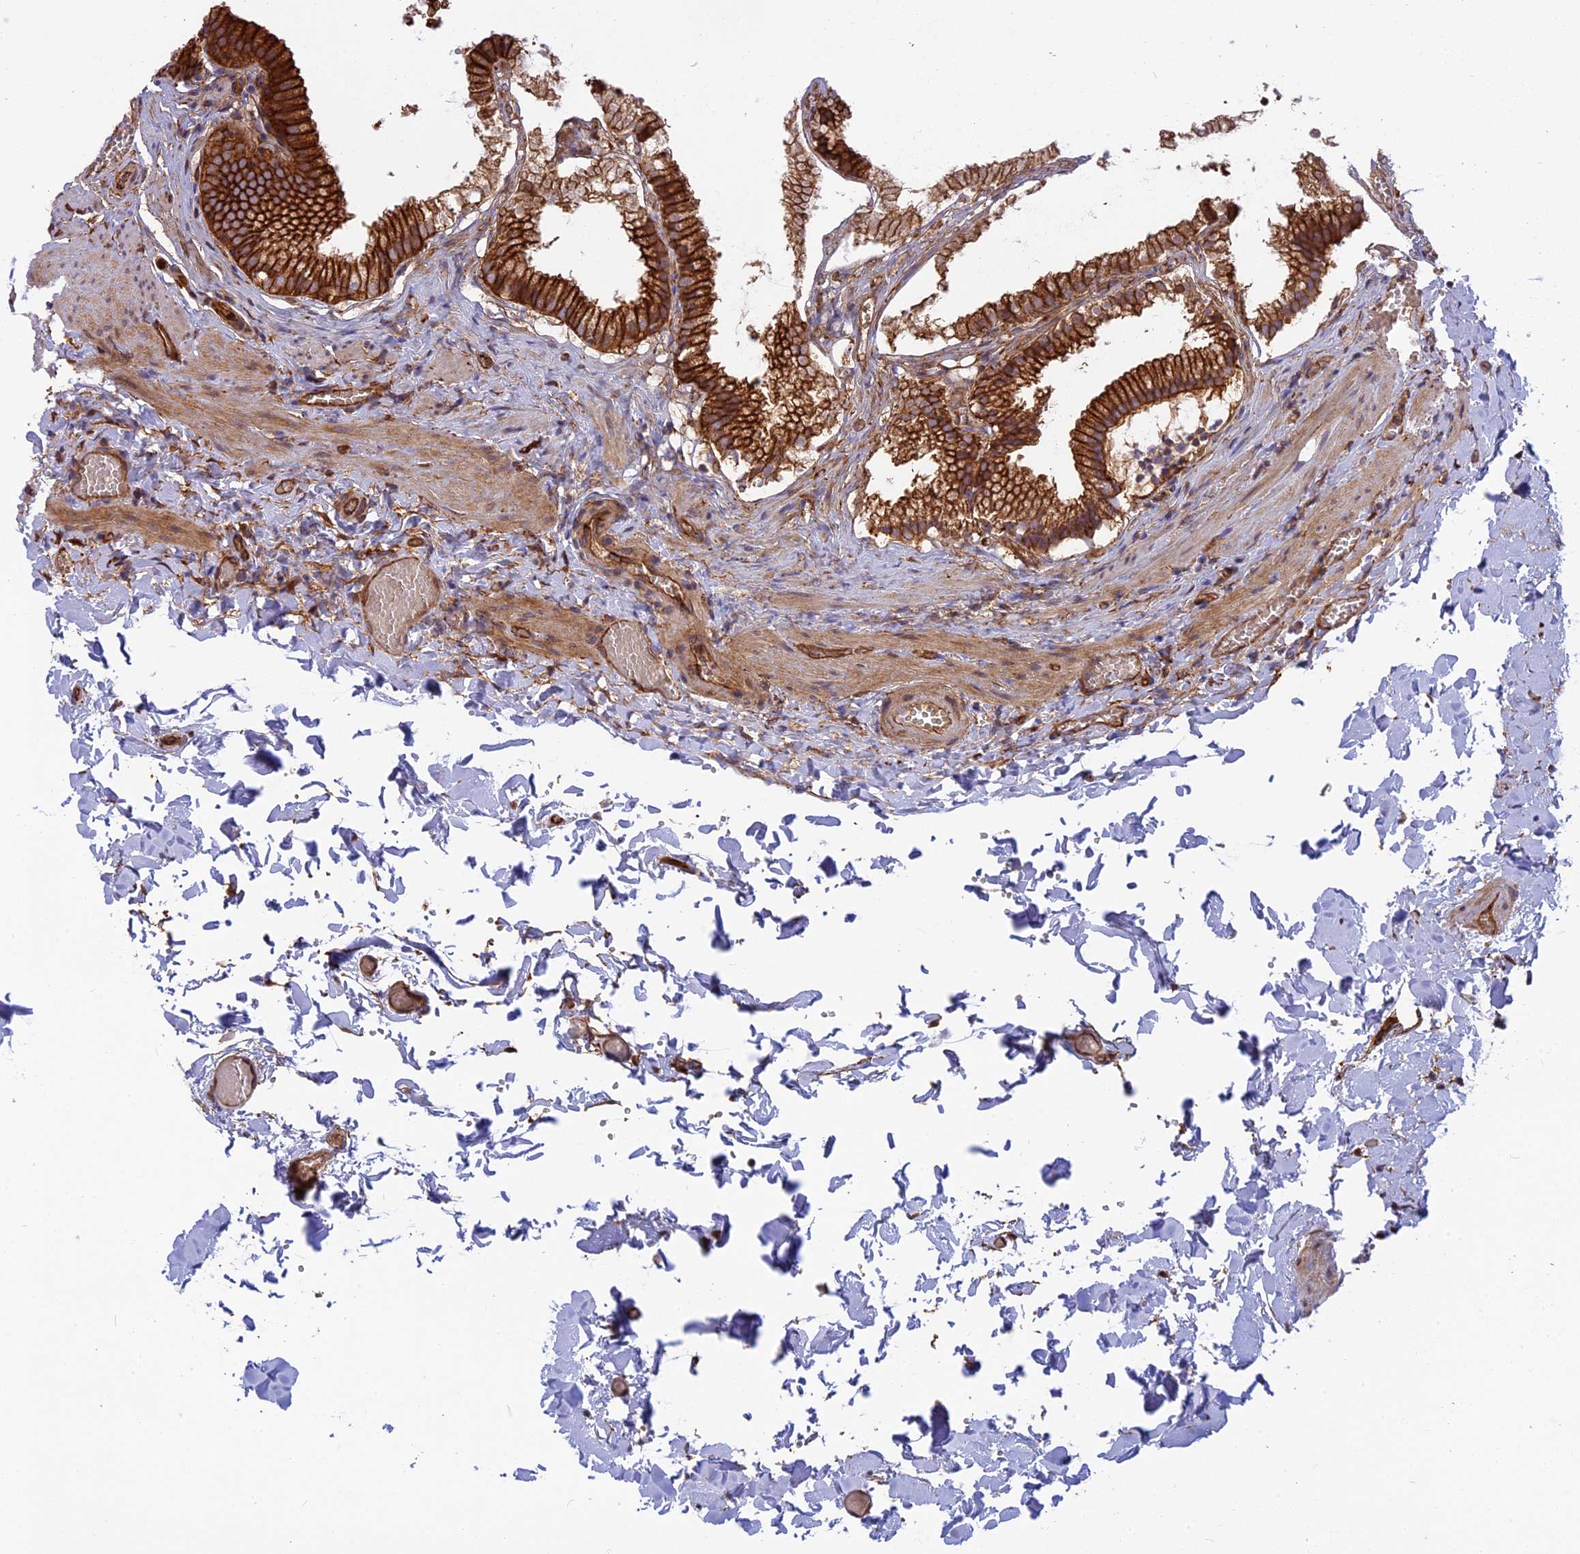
{"staining": {"intensity": "strong", "quantity": ">75%", "location": "cytoplasmic/membranous"}, "tissue": "gallbladder", "cell_type": "Glandular cells", "image_type": "normal", "snomed": [{"axis": "morphology", "description": "Normal tissue, NOS"}, {"axis": "topography", "description": "Gallbladder"}], "caption": "Glandular cells display strong cytoplasmic/membranous positivity in approximately >75% of cells in normal gallbladder.", "gene": "CNBD2", "patient": {"sex": "male", "age": 38}}